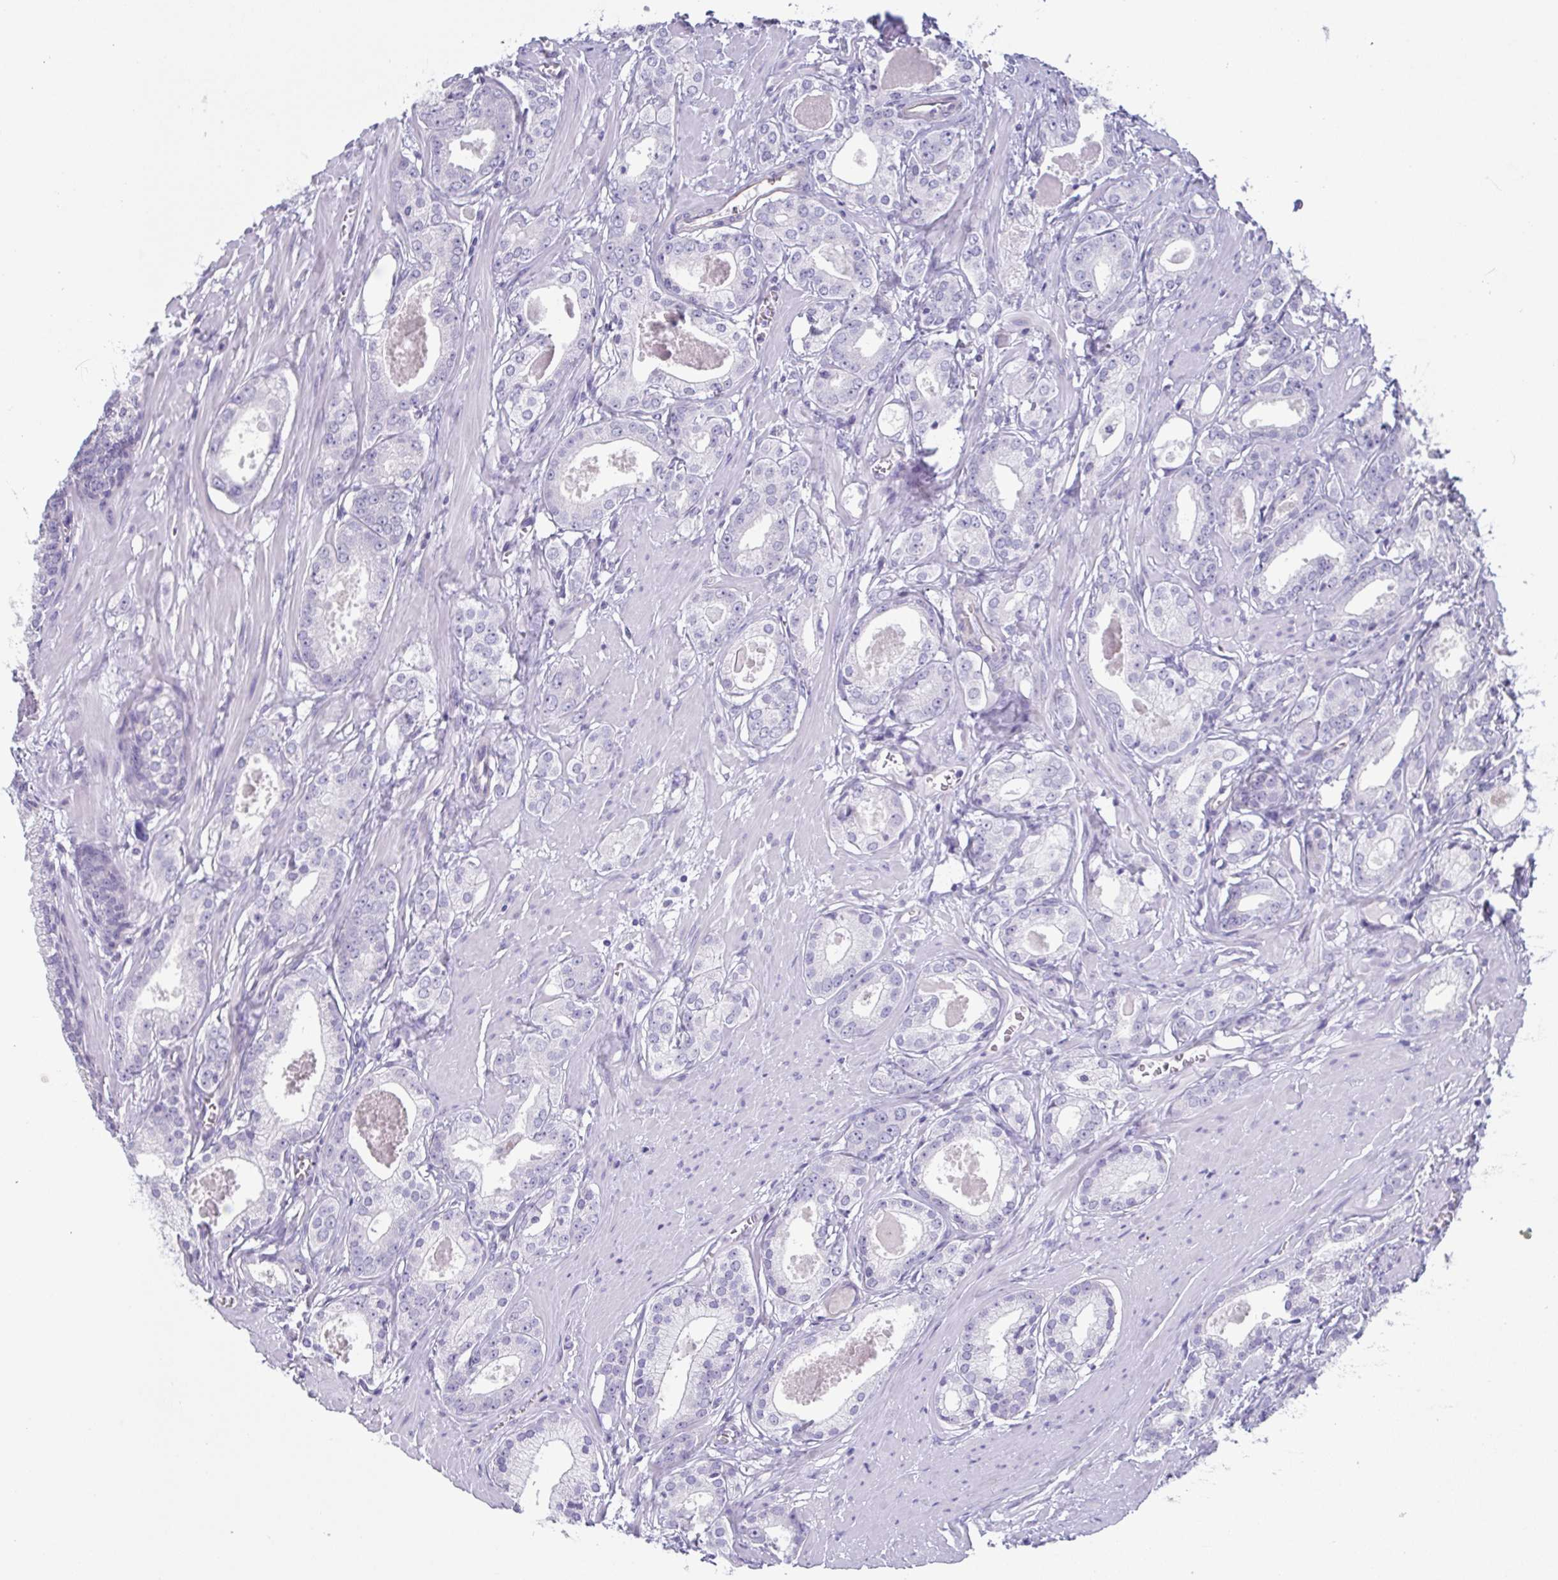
{"staining": {"intensity": "negative", "quantity": "none", "location": "none"}, "tissue": "prostate cancer", "cell_type": "Tumor cells", "image_type": "cancer", "snomed": [{"axis": "morphology", "description": "Adenocarcinoma, NOS"}, {"axis": "morphology", "description": "Adenocarcinoma, Low grade"}, {"axis": "topography", "description": "Prostate"}], "caption": "DAB immunohistochemical staining of prostate cancer (adenocarcinoma) demonstrates no significant positivity in tumor cells.", "gene": "PRR4", "patient": {"sex": "male", "age": 64}}